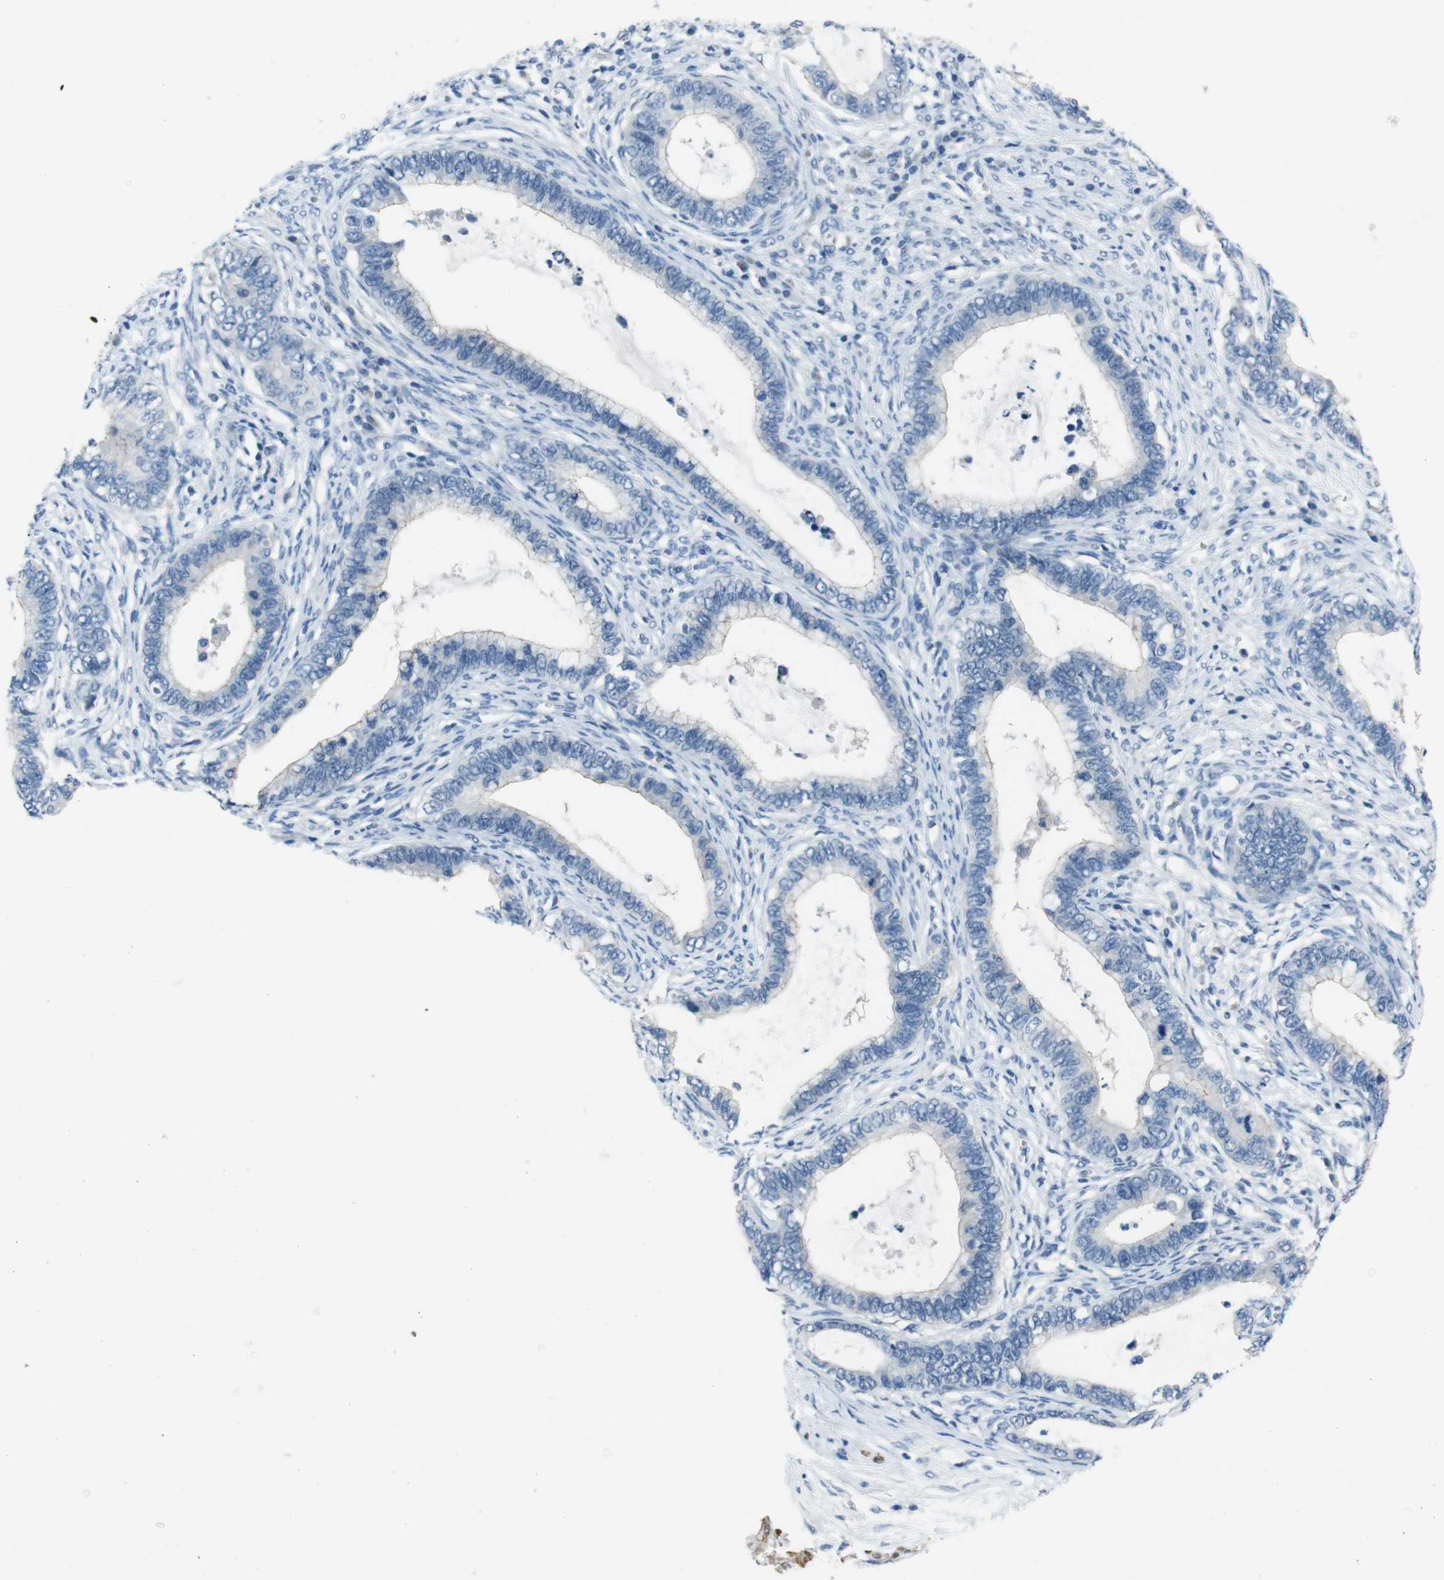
{"staining": {"intensity": "negative", "quantity": "none", "location": "none"}, "tissue": "cervical cancer", "cell_type": "Tumor cells", "image_type": "cancer", "snomed": [{"axis": "morphology", "description": "Adenocarcinoma, NOS"}, {"axis": "topography", "description": "Cervix"}], "caption": "A micrograph of cervical cancer stained for a protein demonstrates no brown staining in tumor cells. The staining is performed using DAB (3,3'-diaminobenzidine) brown chromogen with nuclei counter-stained in using hematoxylin.", "gene": "HRH2", "patient": {"sex": "female", "age": 44}}